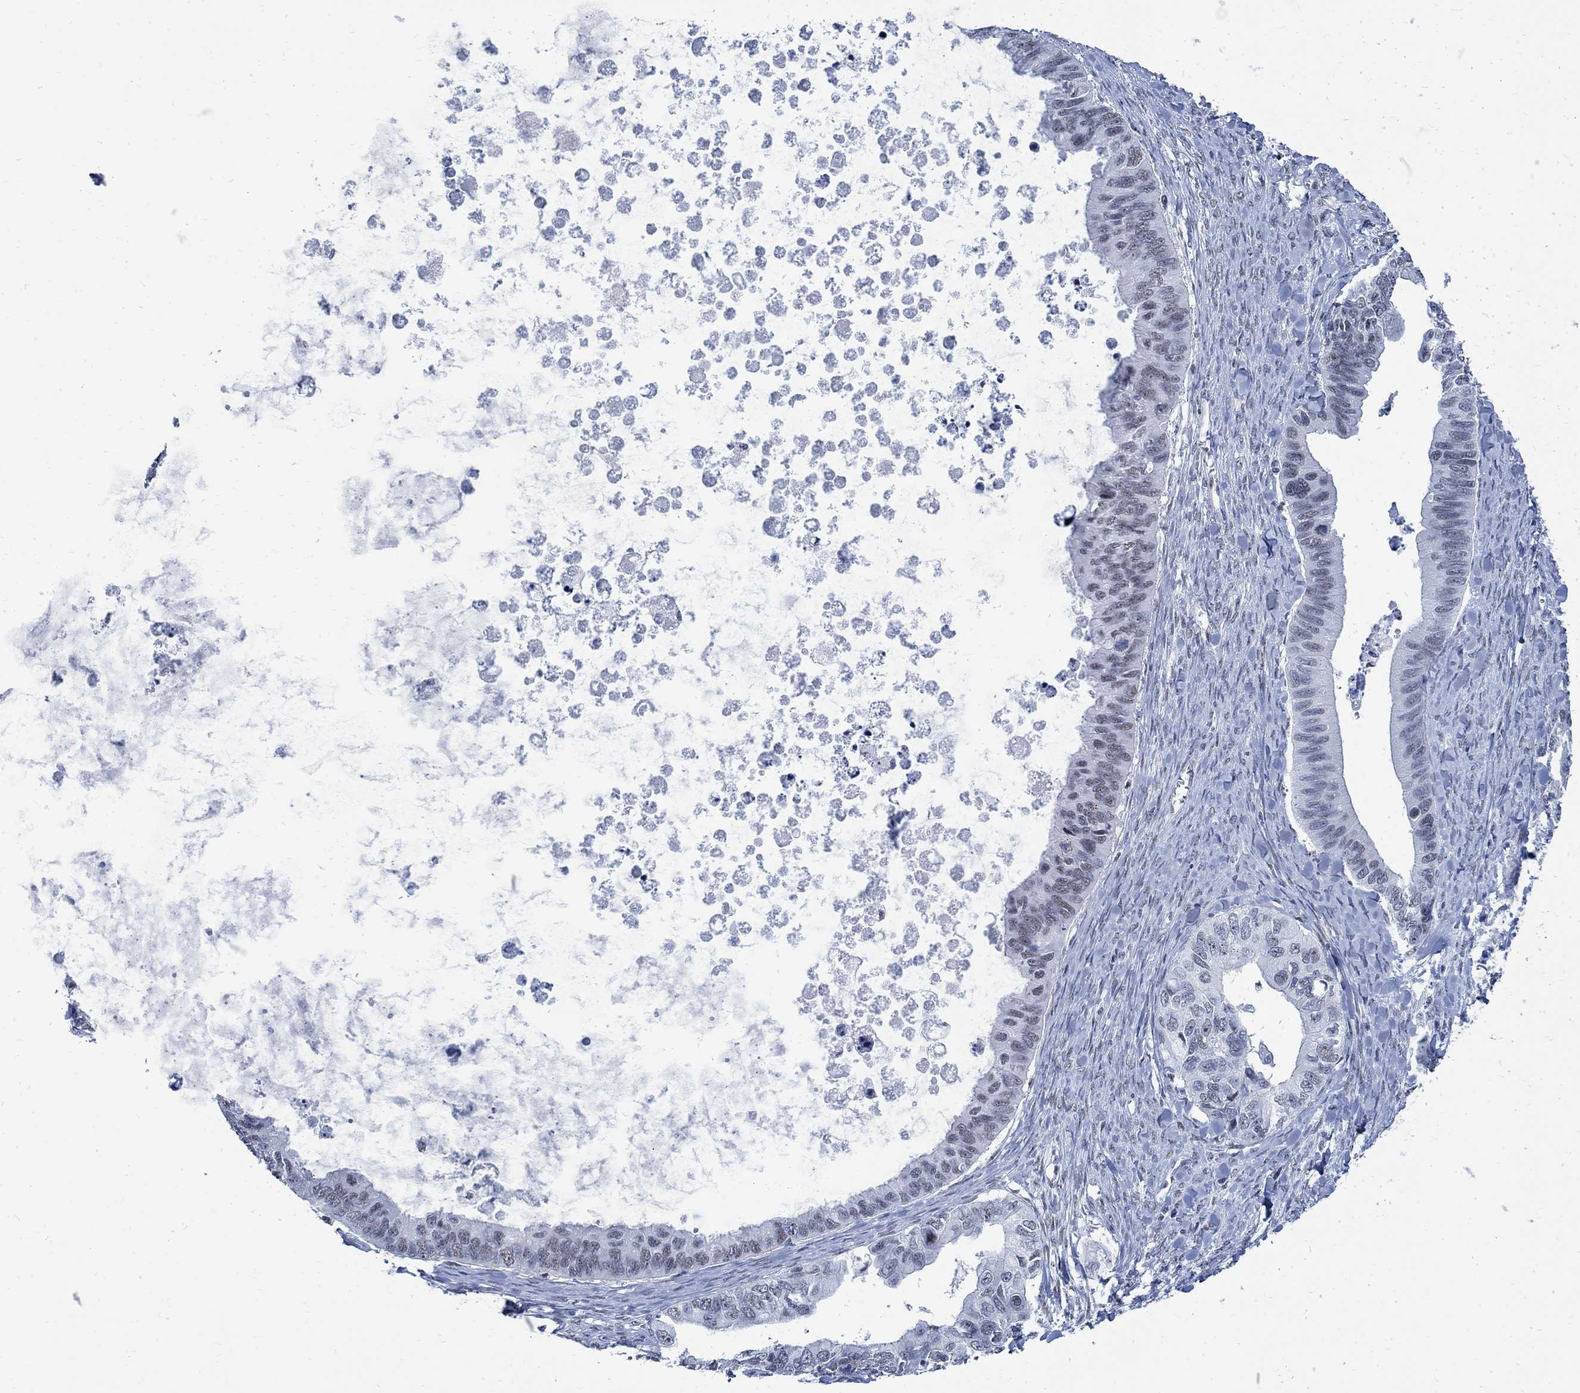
{"staining": {"intensity": "weak", "quantity": "<25%", "location": "nuclear"}, "tissue": "ovarian cancer", "cell_type": "Tumor cells", "image_type": "cancer", "snomed": [{"axis": "morphology", "description": "Cystadenocarcinoma, mucinous, NOS"}, {"axis": "topography", "description": "Ovary"}], "caption": "Immunohistochemical staining of mucinous cystadenocarcinoma (ovarian) exhibits no significant positivity in tumor cells.", "gene": "DLK1", "patient": {"sex": "female", "age": 76}}